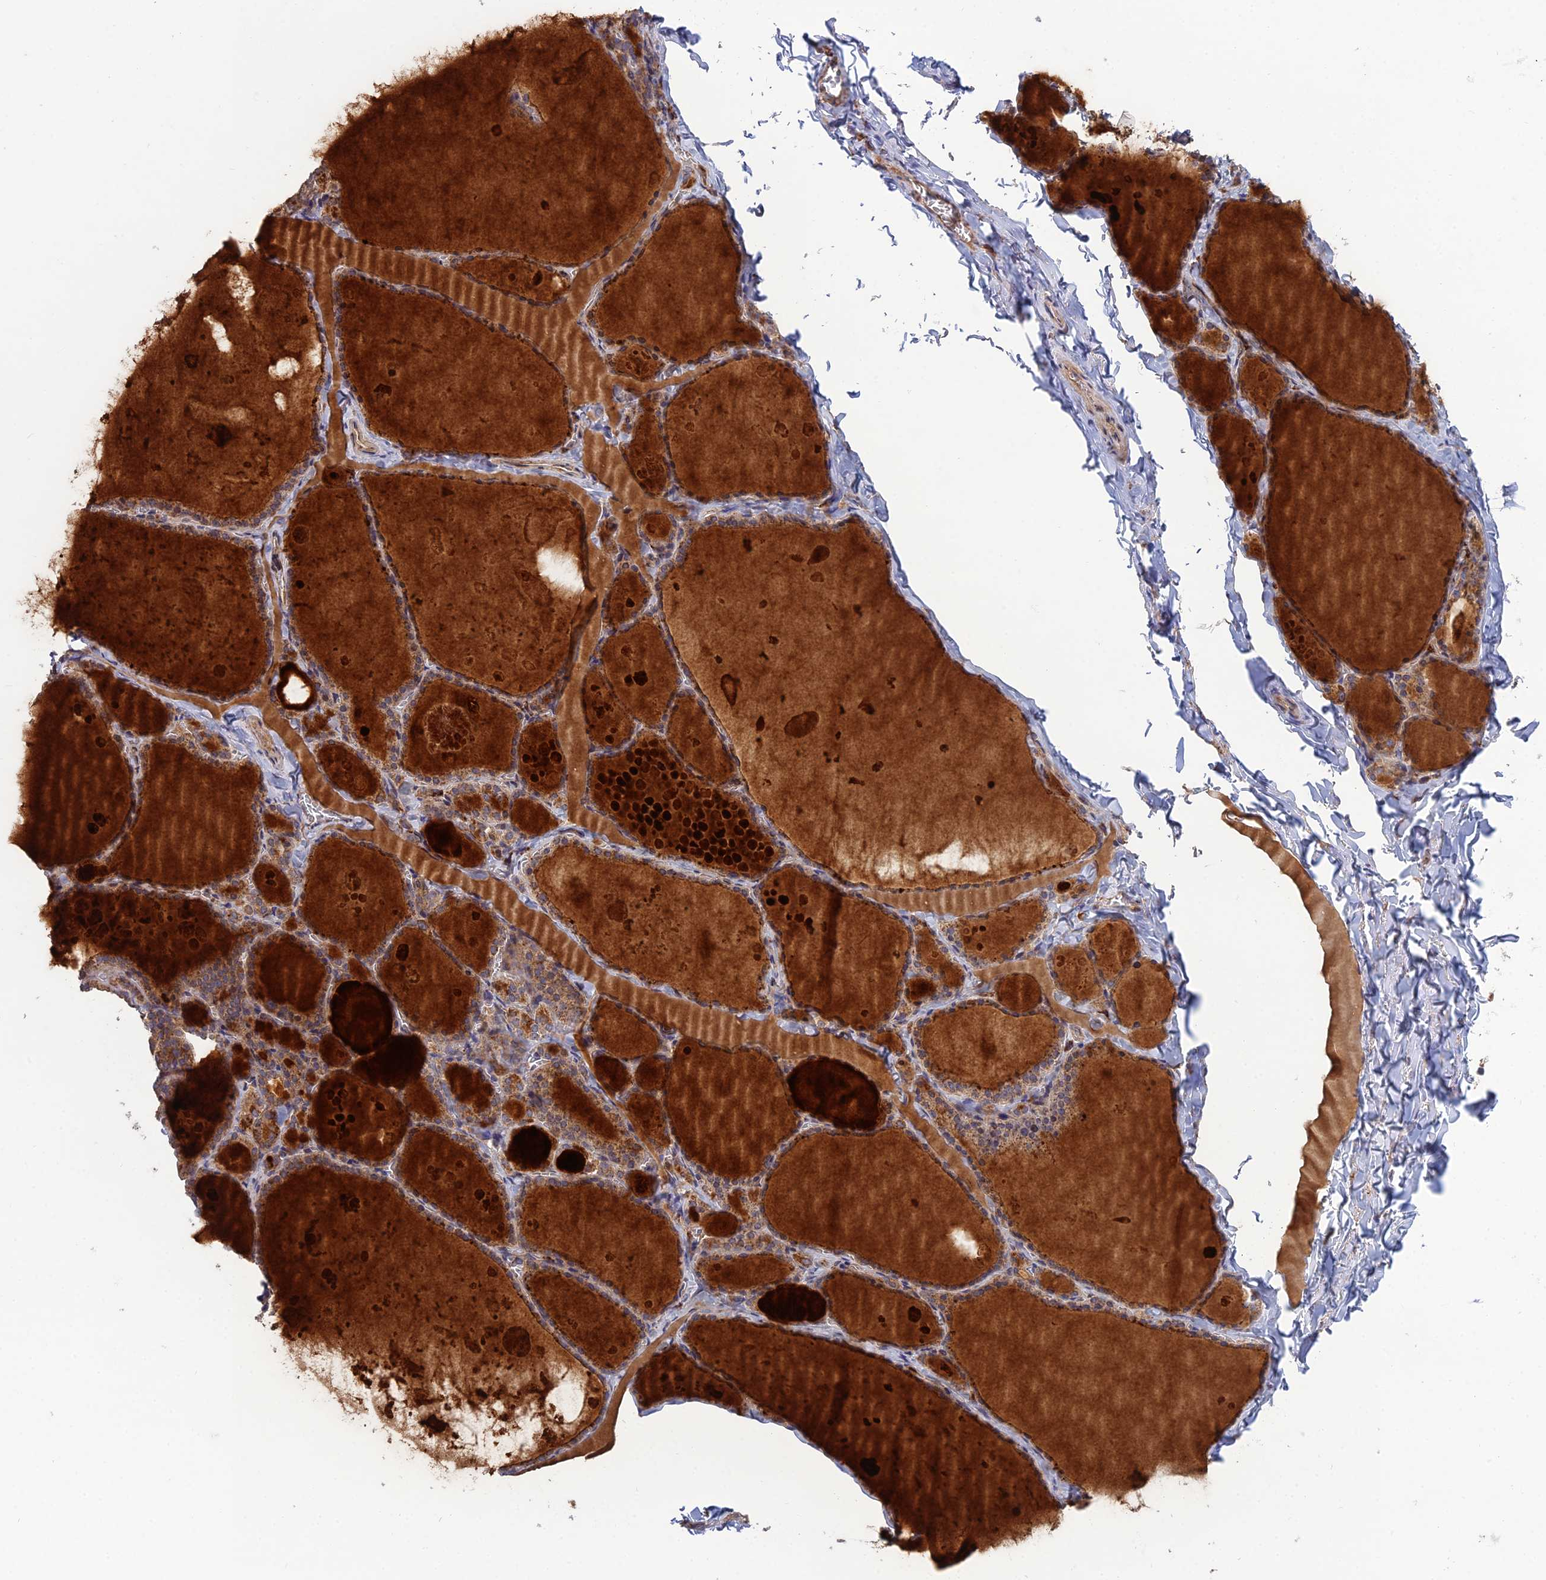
{"staining": {"intensity": "strong", "quantity": ">75%", "location": "cytoplasmic/membranous"}, "tissue": "thyroid gland", "cell_type": "Glandular cells", "image_type": "normal", "snomed": [{"axis": "morphology", "description": "Normal tissue, NOS"}, {"axis": "topography", "description": "Thyroid gland"}], "caption": "Brown immunohistochemical staining in normal human thyroid gland exhibits strong cytoplasmic/membranous positivity in about >75% of glandular cells. (IHC, brightfield microscopy, high magnification).", "gene": "RIC8B", "patient": {"sex": "male", "age": 56}}